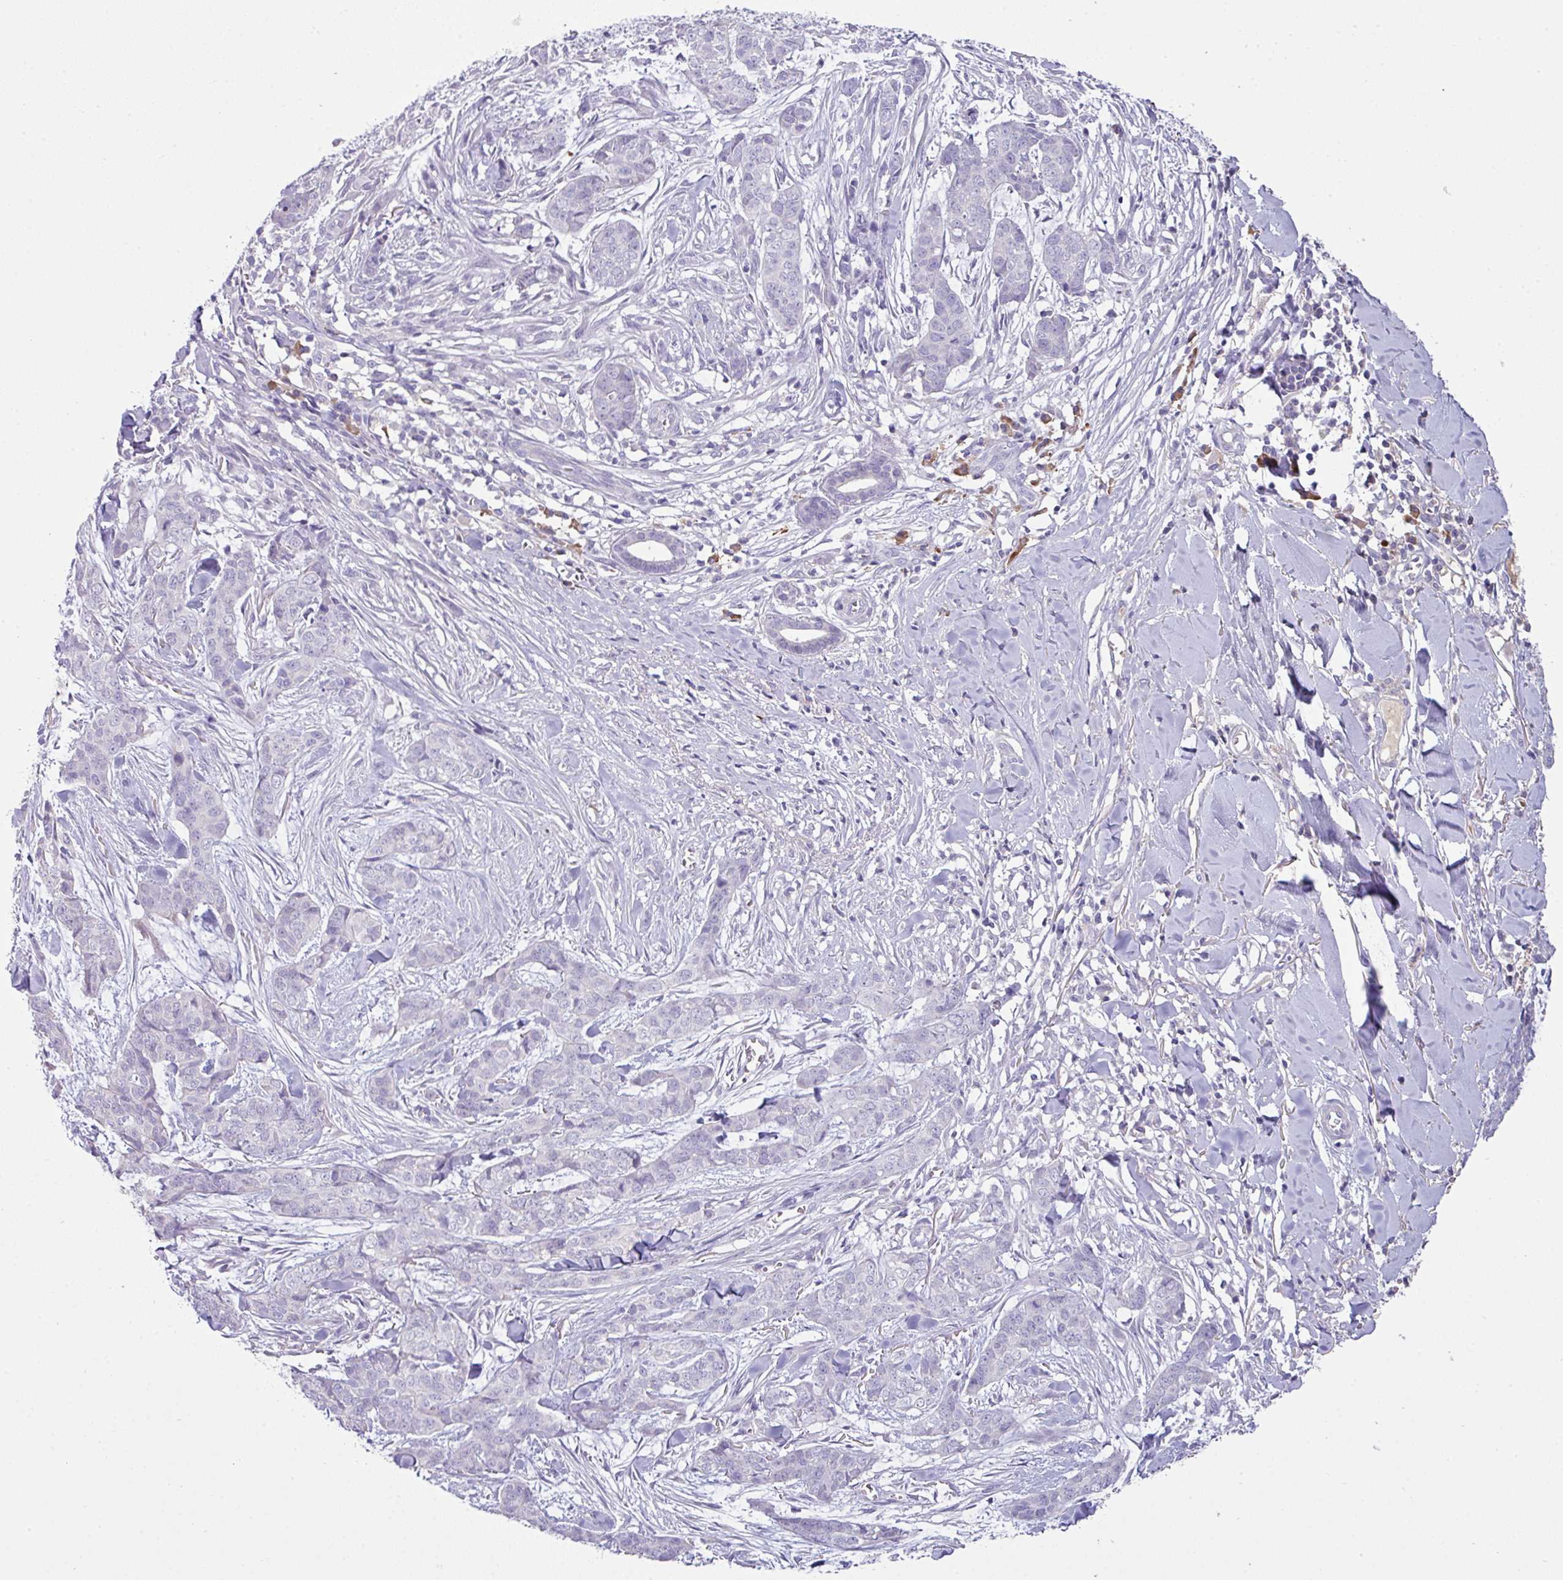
{"staining": {"intensity": "negative", "quantity": "none", "location": "none"}, "tissue": "skin cancer", "cell_type": "Tumor cells", "image_type": "cancer", "snomed": [{"axis": "morphology", "description": "Basal cell carcinoma"}, {"axis": "topography", "description": "Skin"}], "caption": "The IHC image has no significant positivity in tumor cells of skin basal cell carcinoma tissue.", "gene": "SLAMF6", "patient": {"sex": "female", "age": 64}}